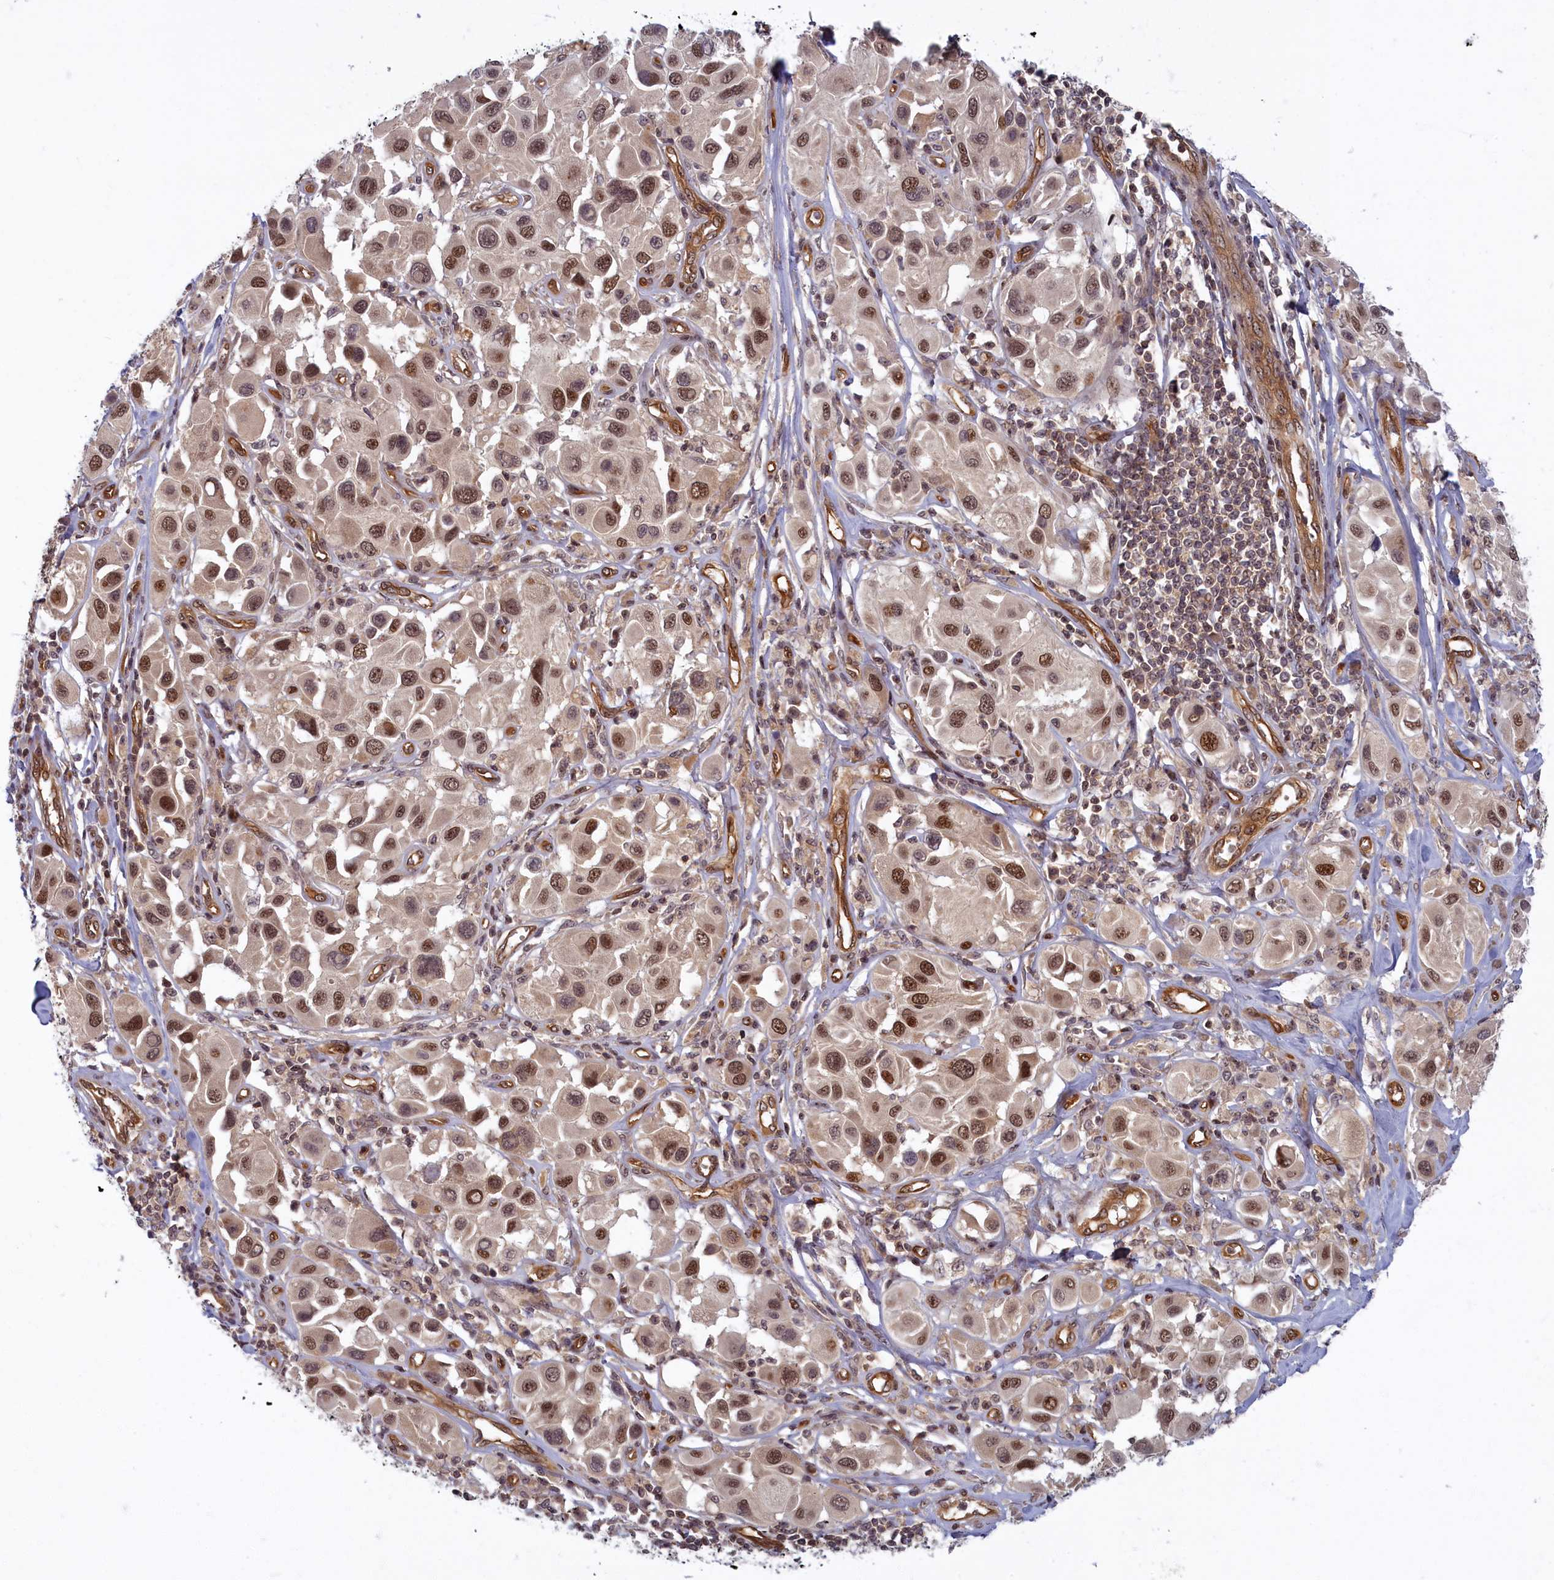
{"staining": {"intensity": "moderate", "quantity": ">75%", "location": "nuclear"}, "tissue": "melanoma", "cell_type": "Tumor cells", "image_type": "cancer", "snomed": [{"axis": "morphology", "description": "Malignant melanoma, Metastatic site"}, {"axis": "topography", "description": "Skin"}], "caption": "An image of malignant melanoma (metastatic site) stained for a protein exhibits moderate nuclear brown staining in tumor cells.", "gene": "SNRK", "patient": {"sex": "male", "age": 41}}